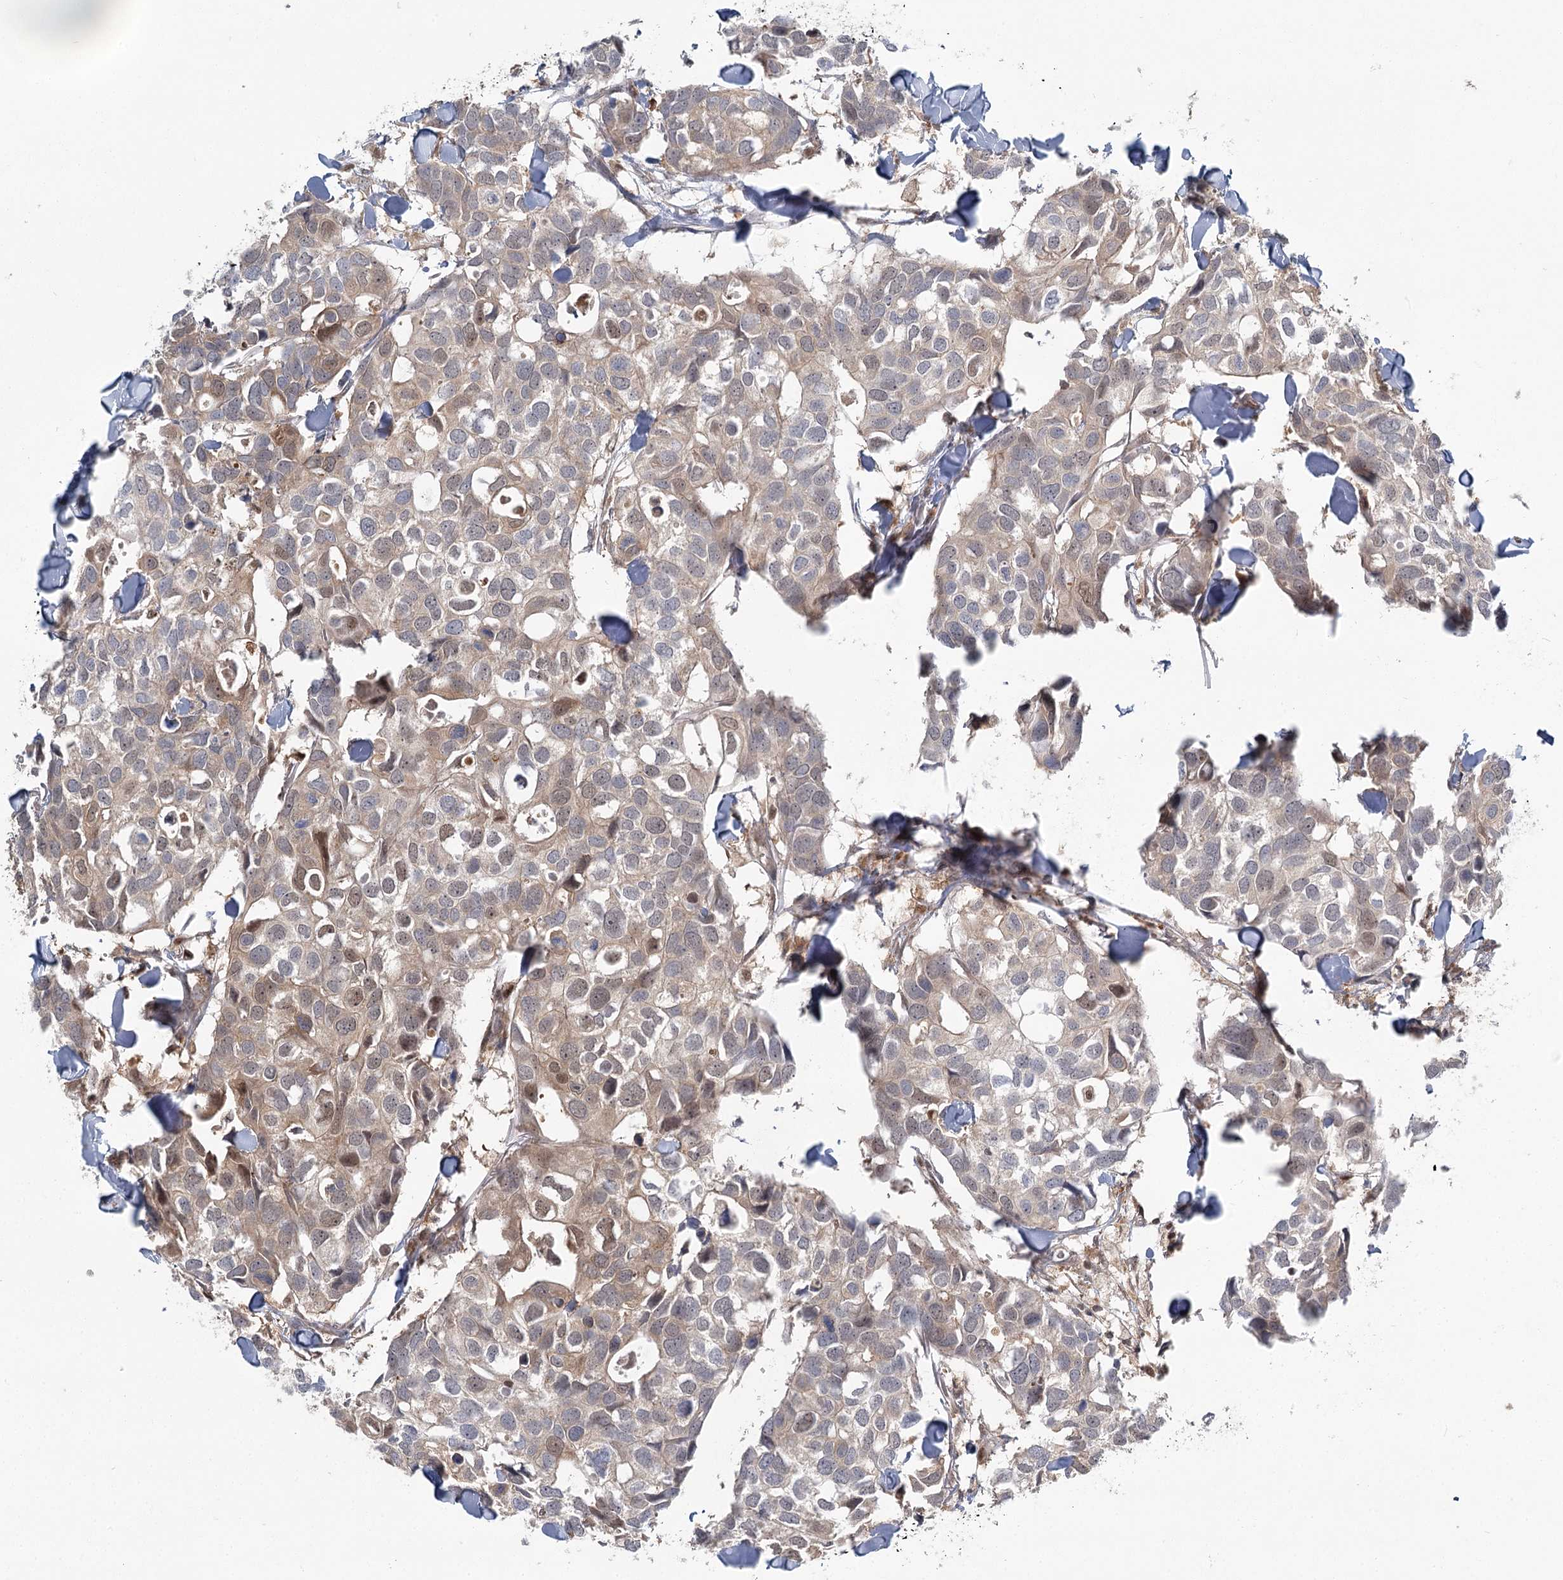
{"staining": {"intensity": "moderate", "quantity": "<25%", "location": "nuclear"}, "tissue": "breast cancer", "cell_type": "Tumor cells", "image_type": "cancer", "snomed": [{"axis": "morphology", "description": "Duct carcinoma"}, {"axis": "topography", "description": "Breast"}], "caption": "Breast cancer (invasive ductal carcinoma) stained with DAB immunohistochemistry (IHC) shows low levels of moderate nuclear staining in approximately <25% of tumor cells. The staining is performed using DAB (3,3'-diaminobenzidine) brown chromogen to label protein expression. The nuclei are counter-stained blue using hematoxylin.", "gene": "THNSL1", "patient": {"sex": "female", "age": 83}}